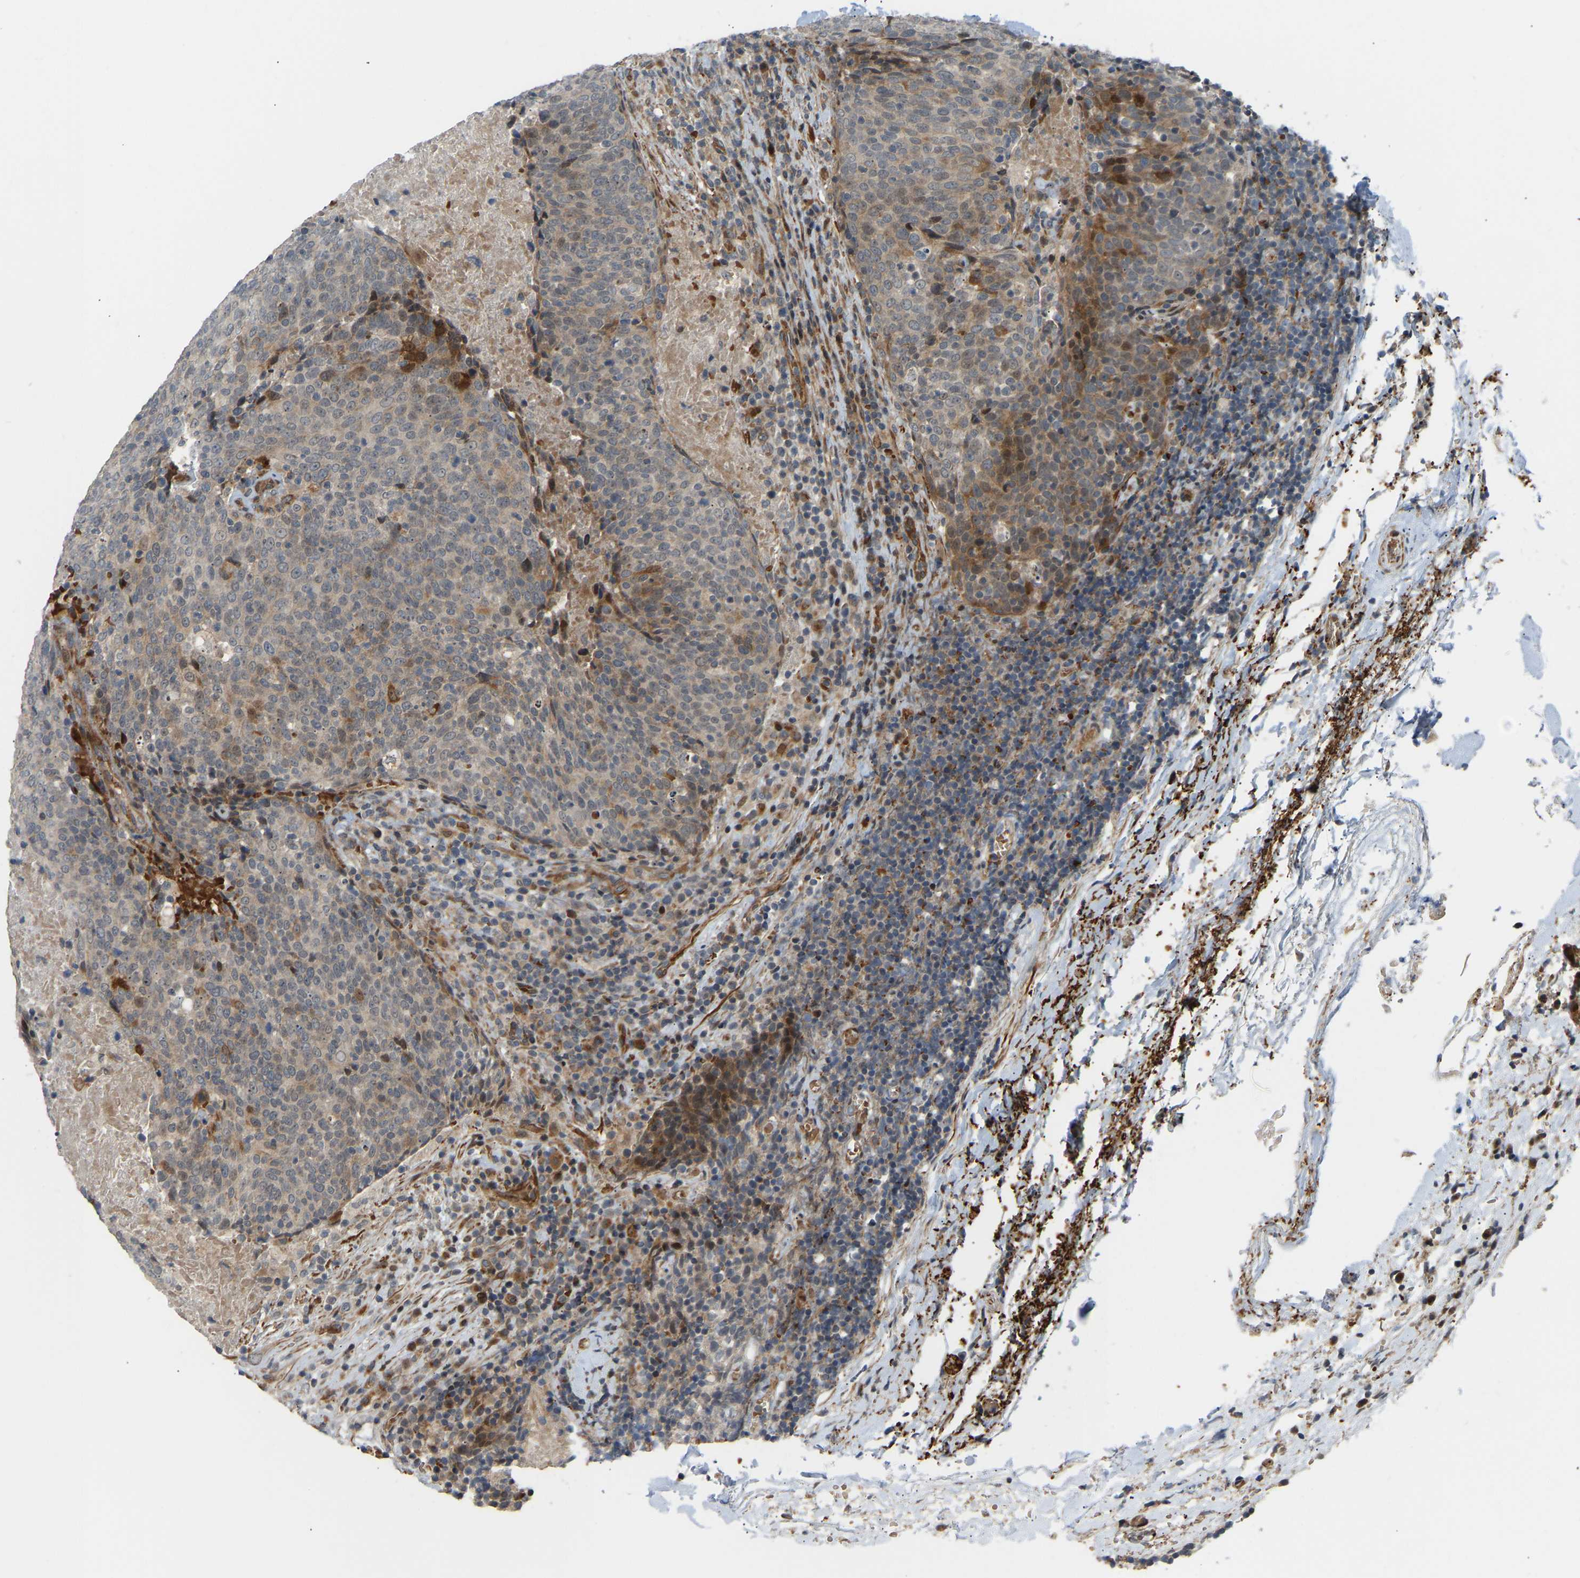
{"staining": {"intensity": "moderate", "quantity": "25%-75%", "location": "cytoplasmic/membranous"}, "tissue": "head and neck cancer", "cell_type": "Tumor cells", "image_type": "cancer", "snomed": [{"axis": "morphology", "description": "Squamous cell carcinoma, NOS"}, {"axis": "morphology", "description": "Squamous cell carcinoma, metastatic, NOS"}, {"axis": "topography", "description": "Lymph node"}, {"axis": "topography", "description": "Head-Neck"}], "caption": "Brown immunohistochemical staining in human head and neck cancer displays moderate cytoplasmic/membranous expression in about 25%-75% of tumor cells. Immunohistochemistry stains the protein in brown and the nuclei are stained blue.", "gene": "POGLUT2", "patient": {"sex": "male", "age": 62}}